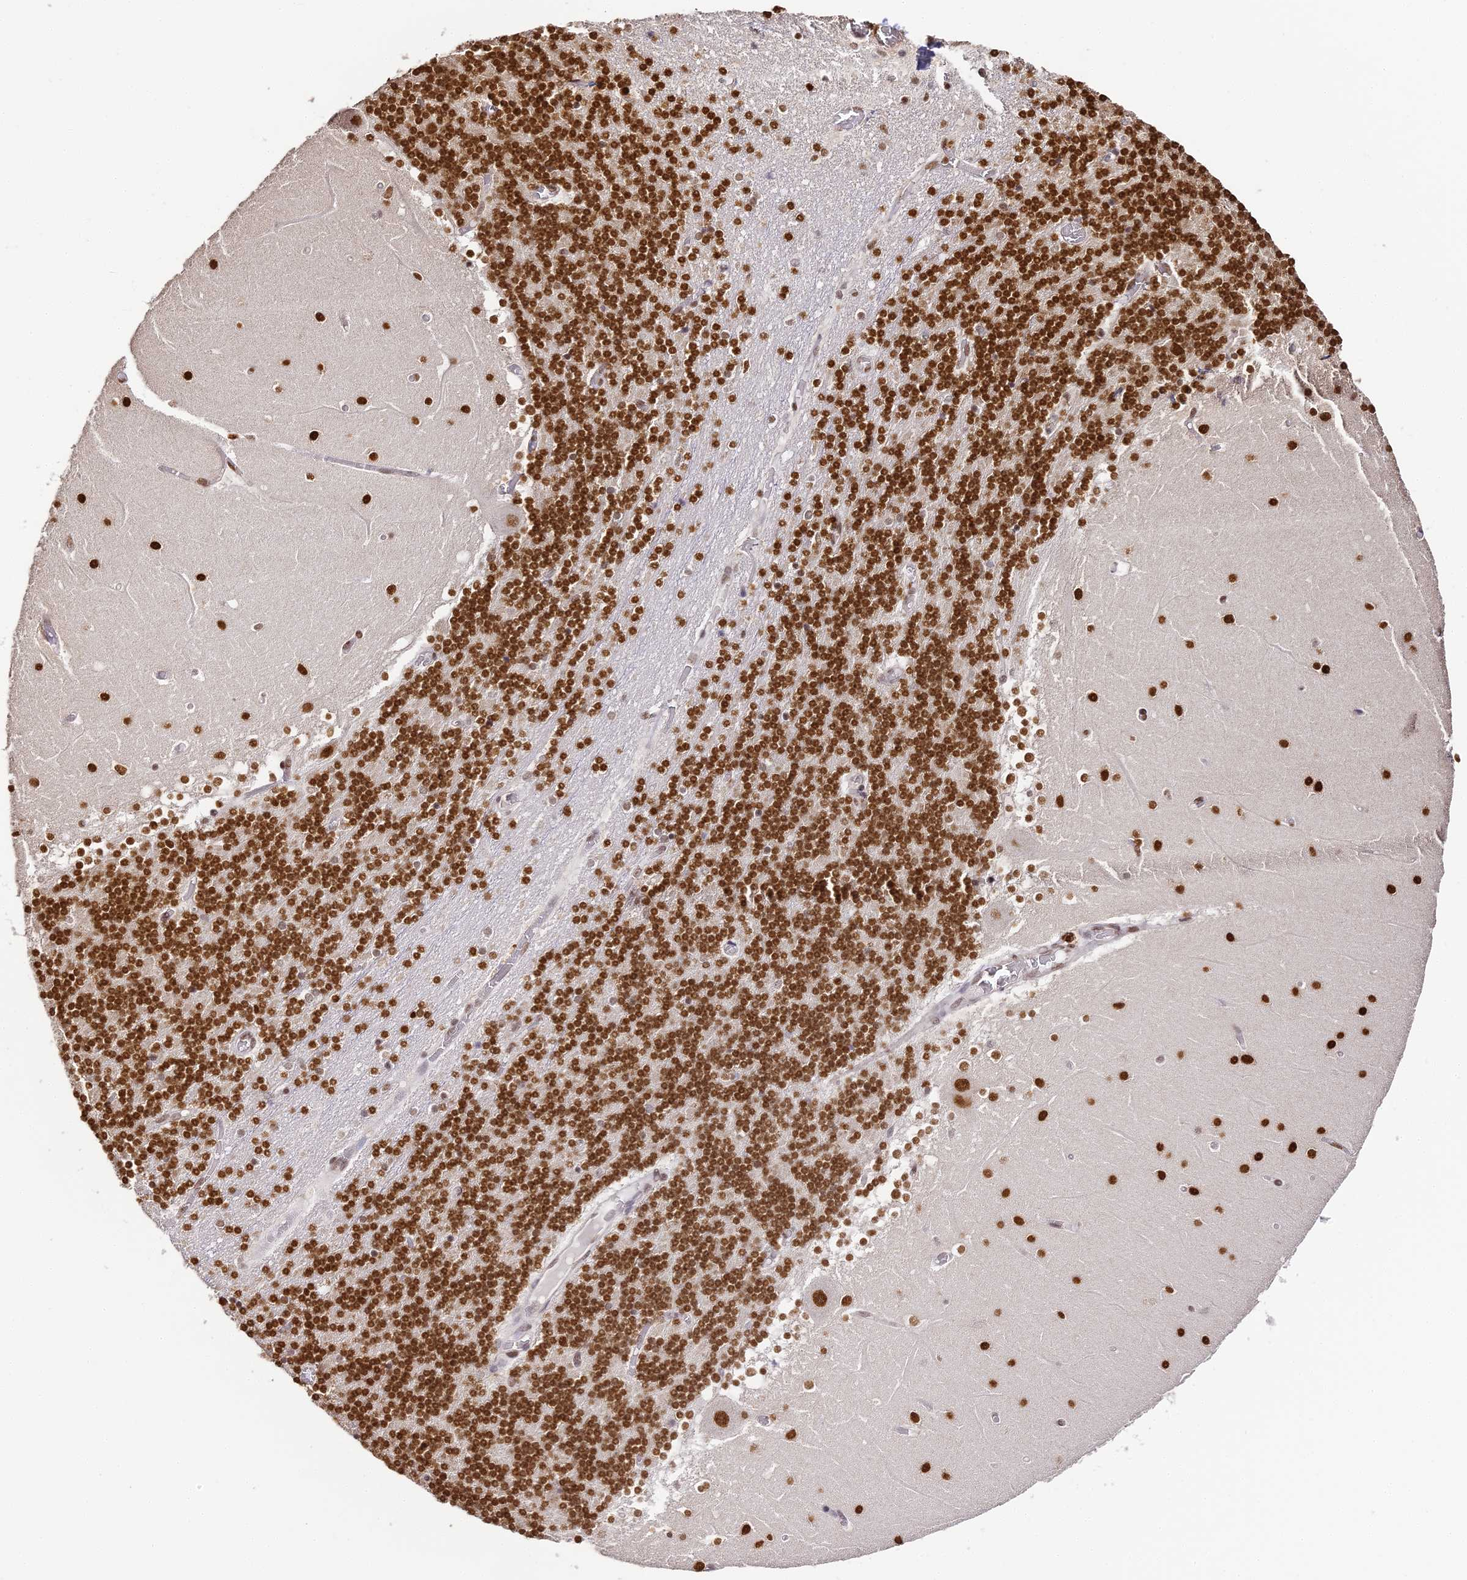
{"staining": {"intensity": "strong", "quantity": ">75%", "location": "nuclear"}, "tissue": "cerebellum", "cell_type": "Cells in granular layer", "image_type": "normal", "snomed": [{"axis": "morphology", "description": "Normal tissue, NOS"}, {"axis": "topography", "description": "Cerebellum"}], "caption": "Unremarkable cerebellum was stained to show a protein in brown. There is high levels of strong nuclear expression in about >75% of cells in granular layer. (Brightfield microscopy of DAB IHC at high magnification).", "gene": "HNRNPA1", "patient": {"sex": "female", "age": 28}}